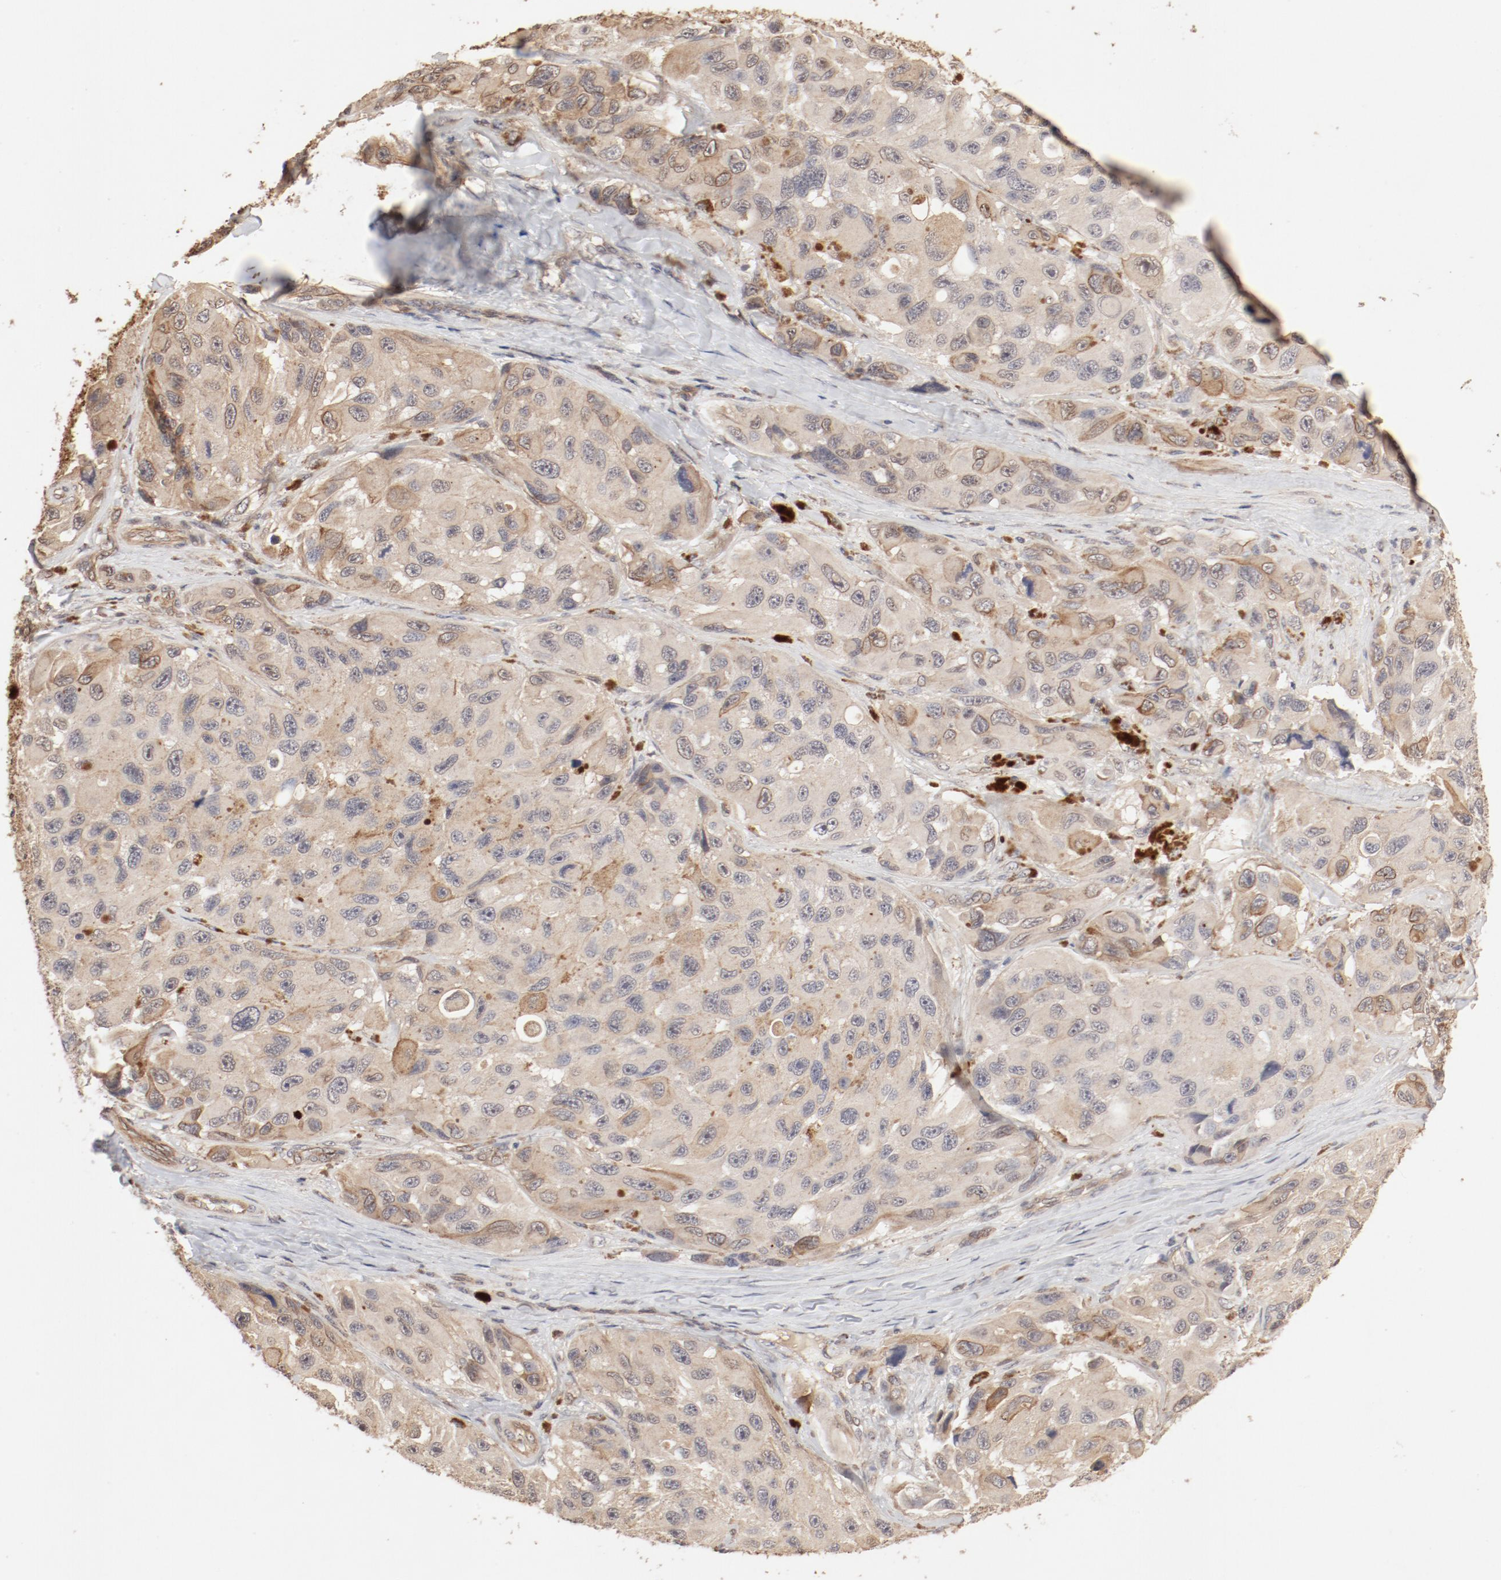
{"staining": {"intensity": "moderate", "quantity": ">75%", "location": "cytoplasmic/membranous"}, "tissue": "melanoma", "cell_type": "Tumor cells", "image_type": "cancer", "snomed": [{"axis": "morphology", "description": "Malignant melanoma, NOS"}, {"axis": "topography", "description": "Skin"}], "caption": "Protein expression analysis of malignant melanoma demonstrates moderate cytoplasmic/membranous expression in approximately >75% of tumor cells. (brown staining indicates protein expression, while blue staining denotes nuclei).", "gene": "IL3RA", "patient": {"sex": "female", "age": 73}}